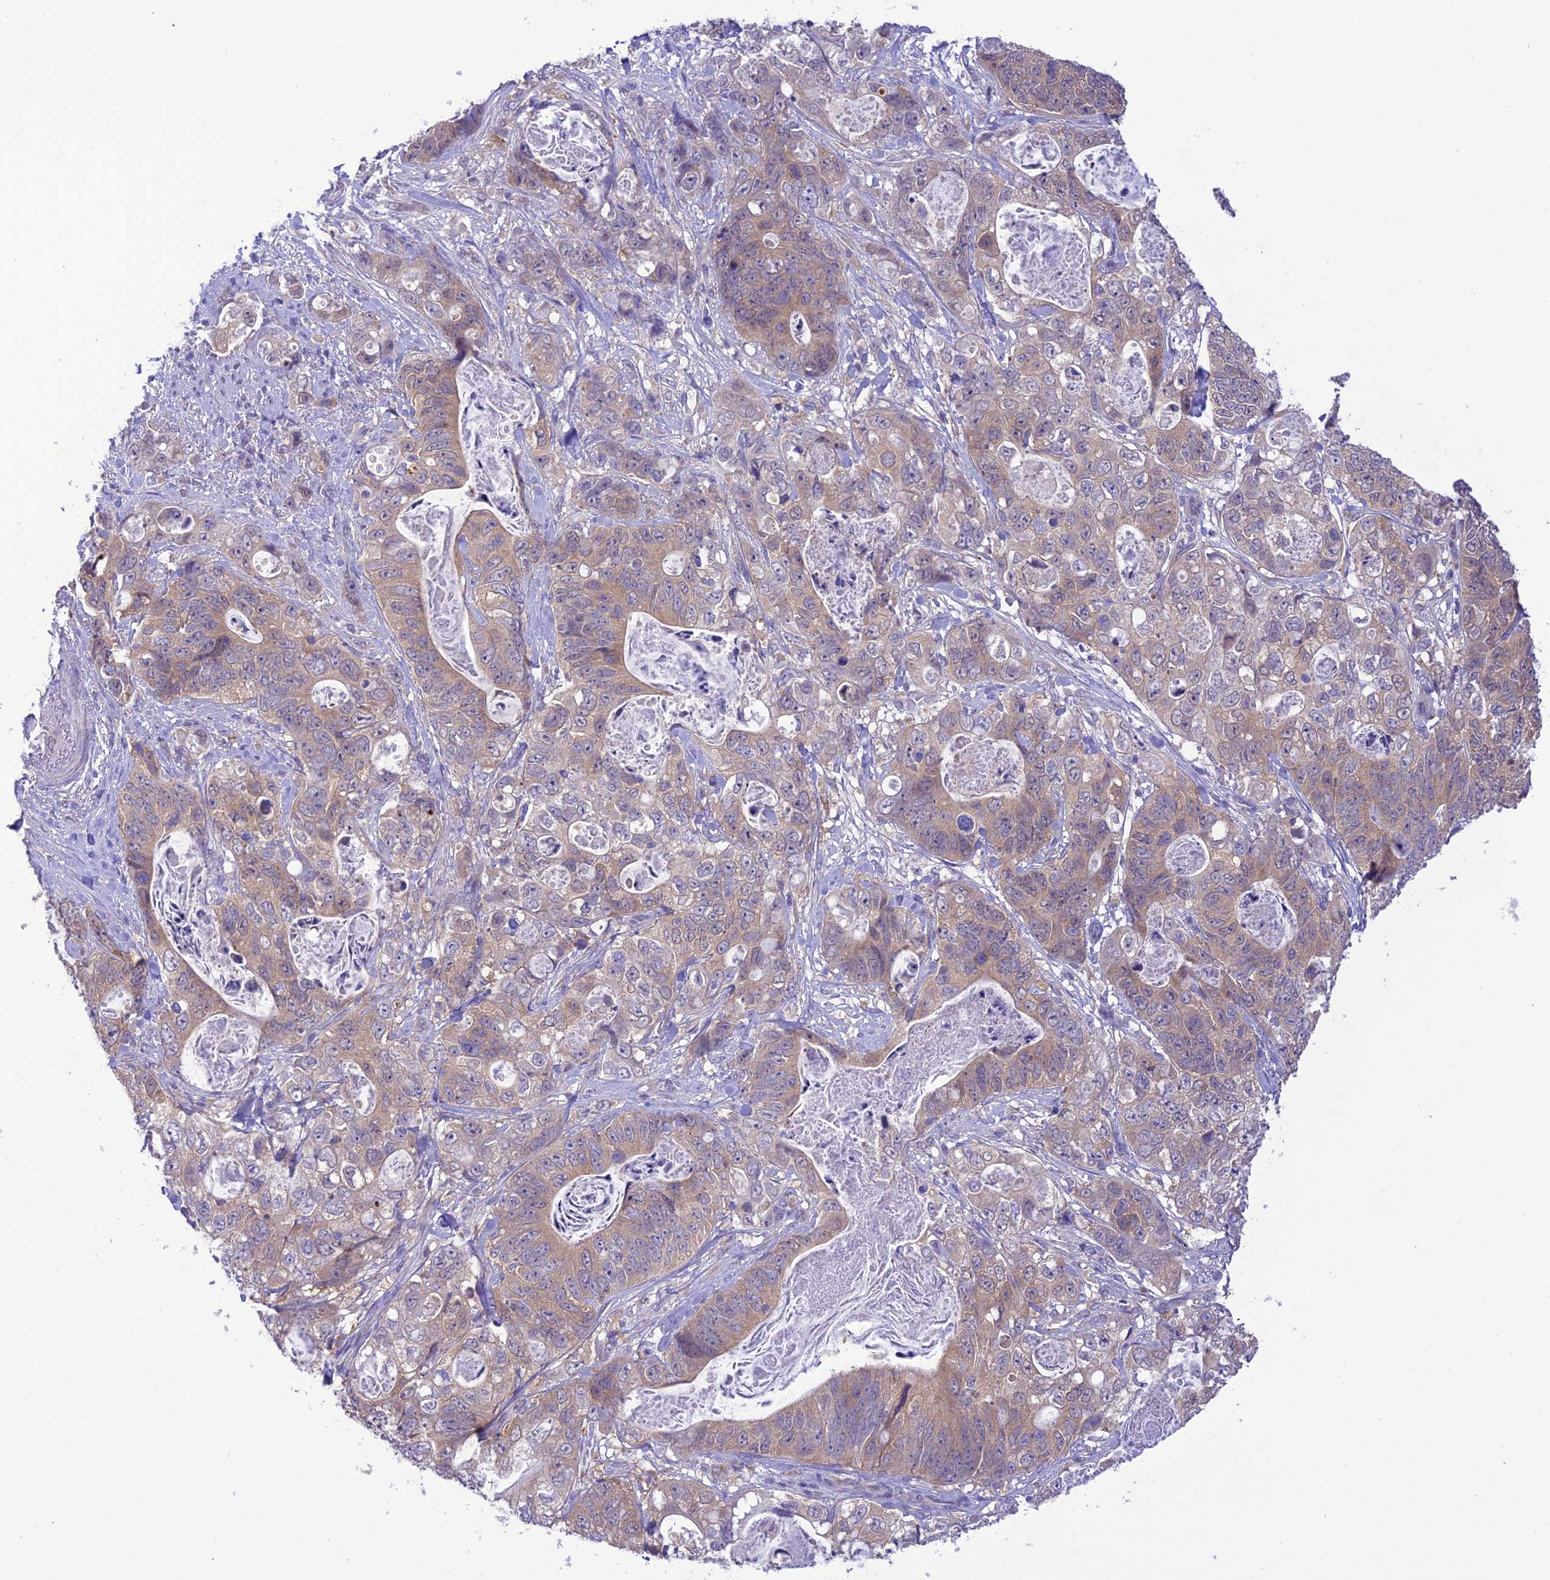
{"staining": {"intensity": "weak", "quantity": "25%-75%", "location": "cytoplasmic/membranous"}, "tissue": "stomach cancer", "cell_type": "Tumor cells", "image_type": "cancer", "snomed": [{"axis": "morphology", "description": "Normal tissue, NOS"}, {"axis": "morphology", "description": "Adenocarcinoma, NOS"}, {"axis": "topography", "description": "Stomach"}], "caption": "Protein staining of stomach cancer tissue displays weak cytoplasmic/membranous staining in approximately 25%-75% of tumor cells. (Brightfield microscopy of DAB IHC at high magnification).", "gene": "RNF126", "patient": {"sex": "female", "age": 89}}